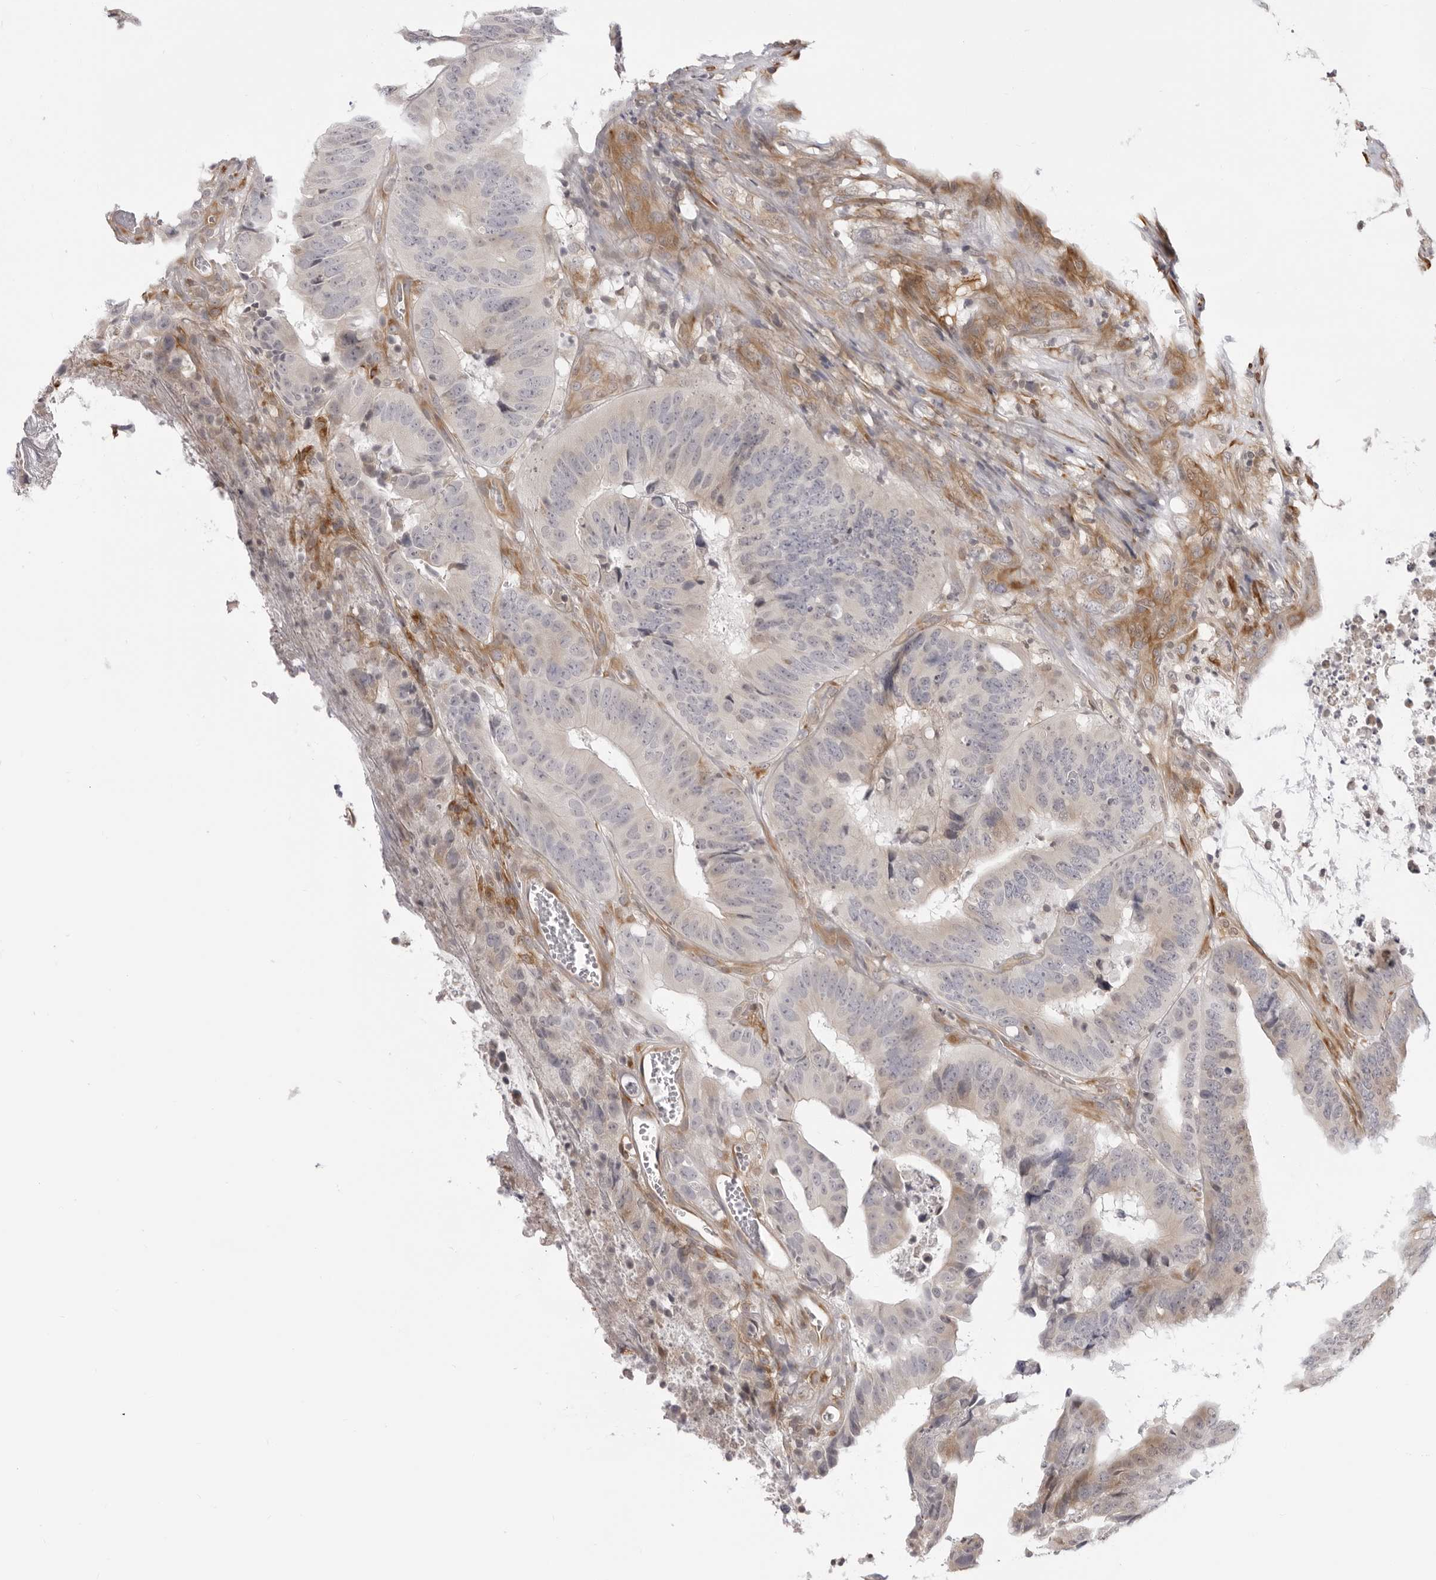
{"staining": {"intensity": "negative", "quantity": "none", "location": "none"}, "tissue": "colorectal cancer", "cell_type": "Tumor cells", "image_type": "cancer", "snomed": [{"axis": "morphology", "description": "Adenocarcinoma, NOS"}, {"axis": "topography", "description": "Colon"}], "caption": "High power microscopy photomicrograph of an IHC photomicrograph of colorectal cancer (adenocarcinoma), revealing no significant expression in tumor cells.", "gene": "SRGAP2", "patient": {"sex": "male", "age": 83}}